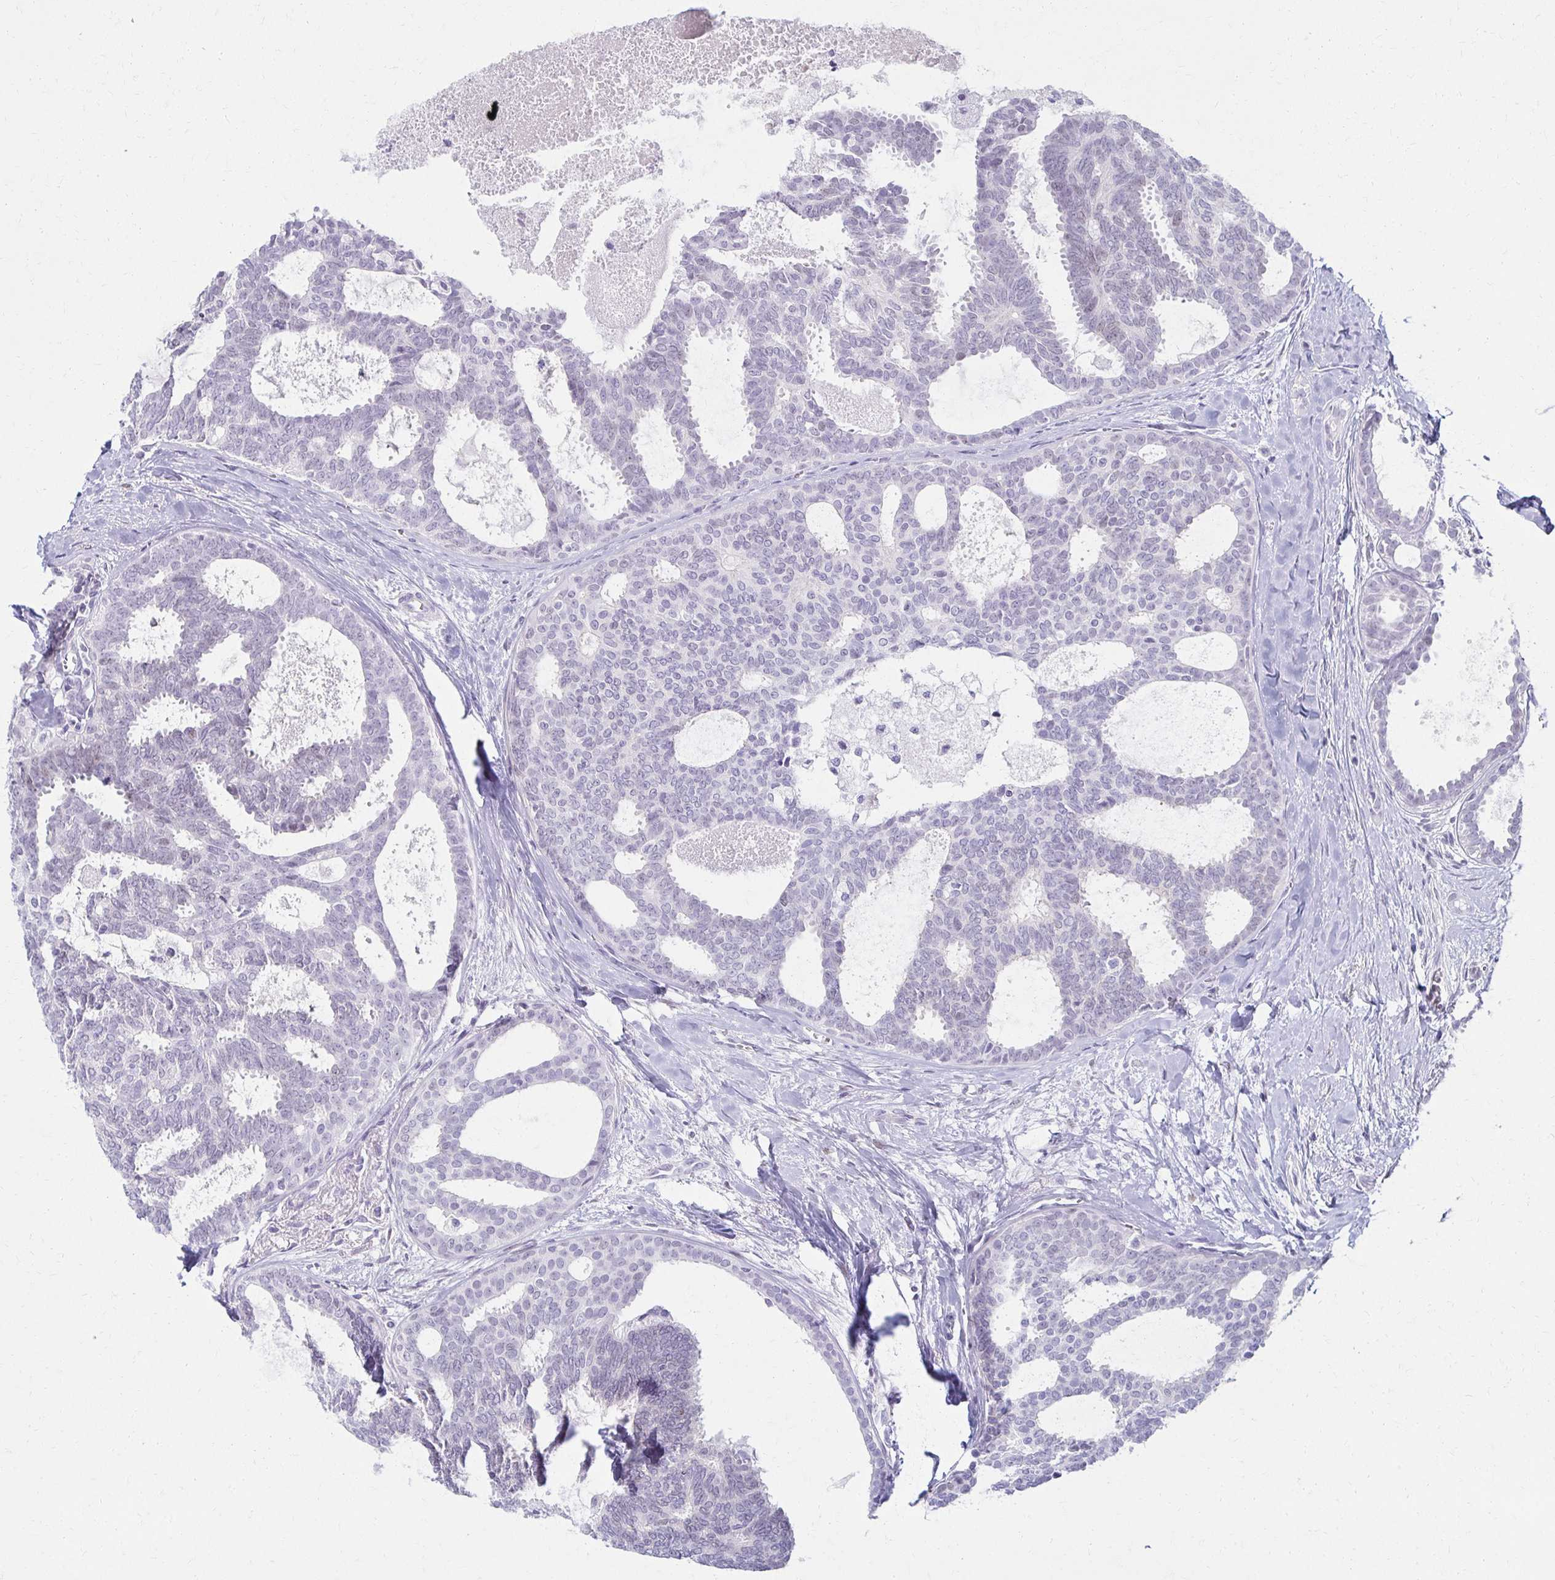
{"staining": {"intensity": "weak", "quantity": "<25%", "location": "nuclear"}, "tissue": "breast cancer", "cell_type": "Tumor cells", "image_type": "cancer", "snomed": [{"axis": "morphology", "description": "Intraductal carcinoma, in situ"}, {"axis": "morphology", "description": "Duct carcinoma"}, {"axis": "morphology", "description": "Lobular carcinoma, in situ"}, {"axis": "topography", "description": "Breast"}], "caption": "Immunohistochemical staining of human breast intraductal carcinoma,  in situ exhibits no significant expression in tumor cells.", "gene": "MORC4", "patient": {"sex": "female", "age": 44}}